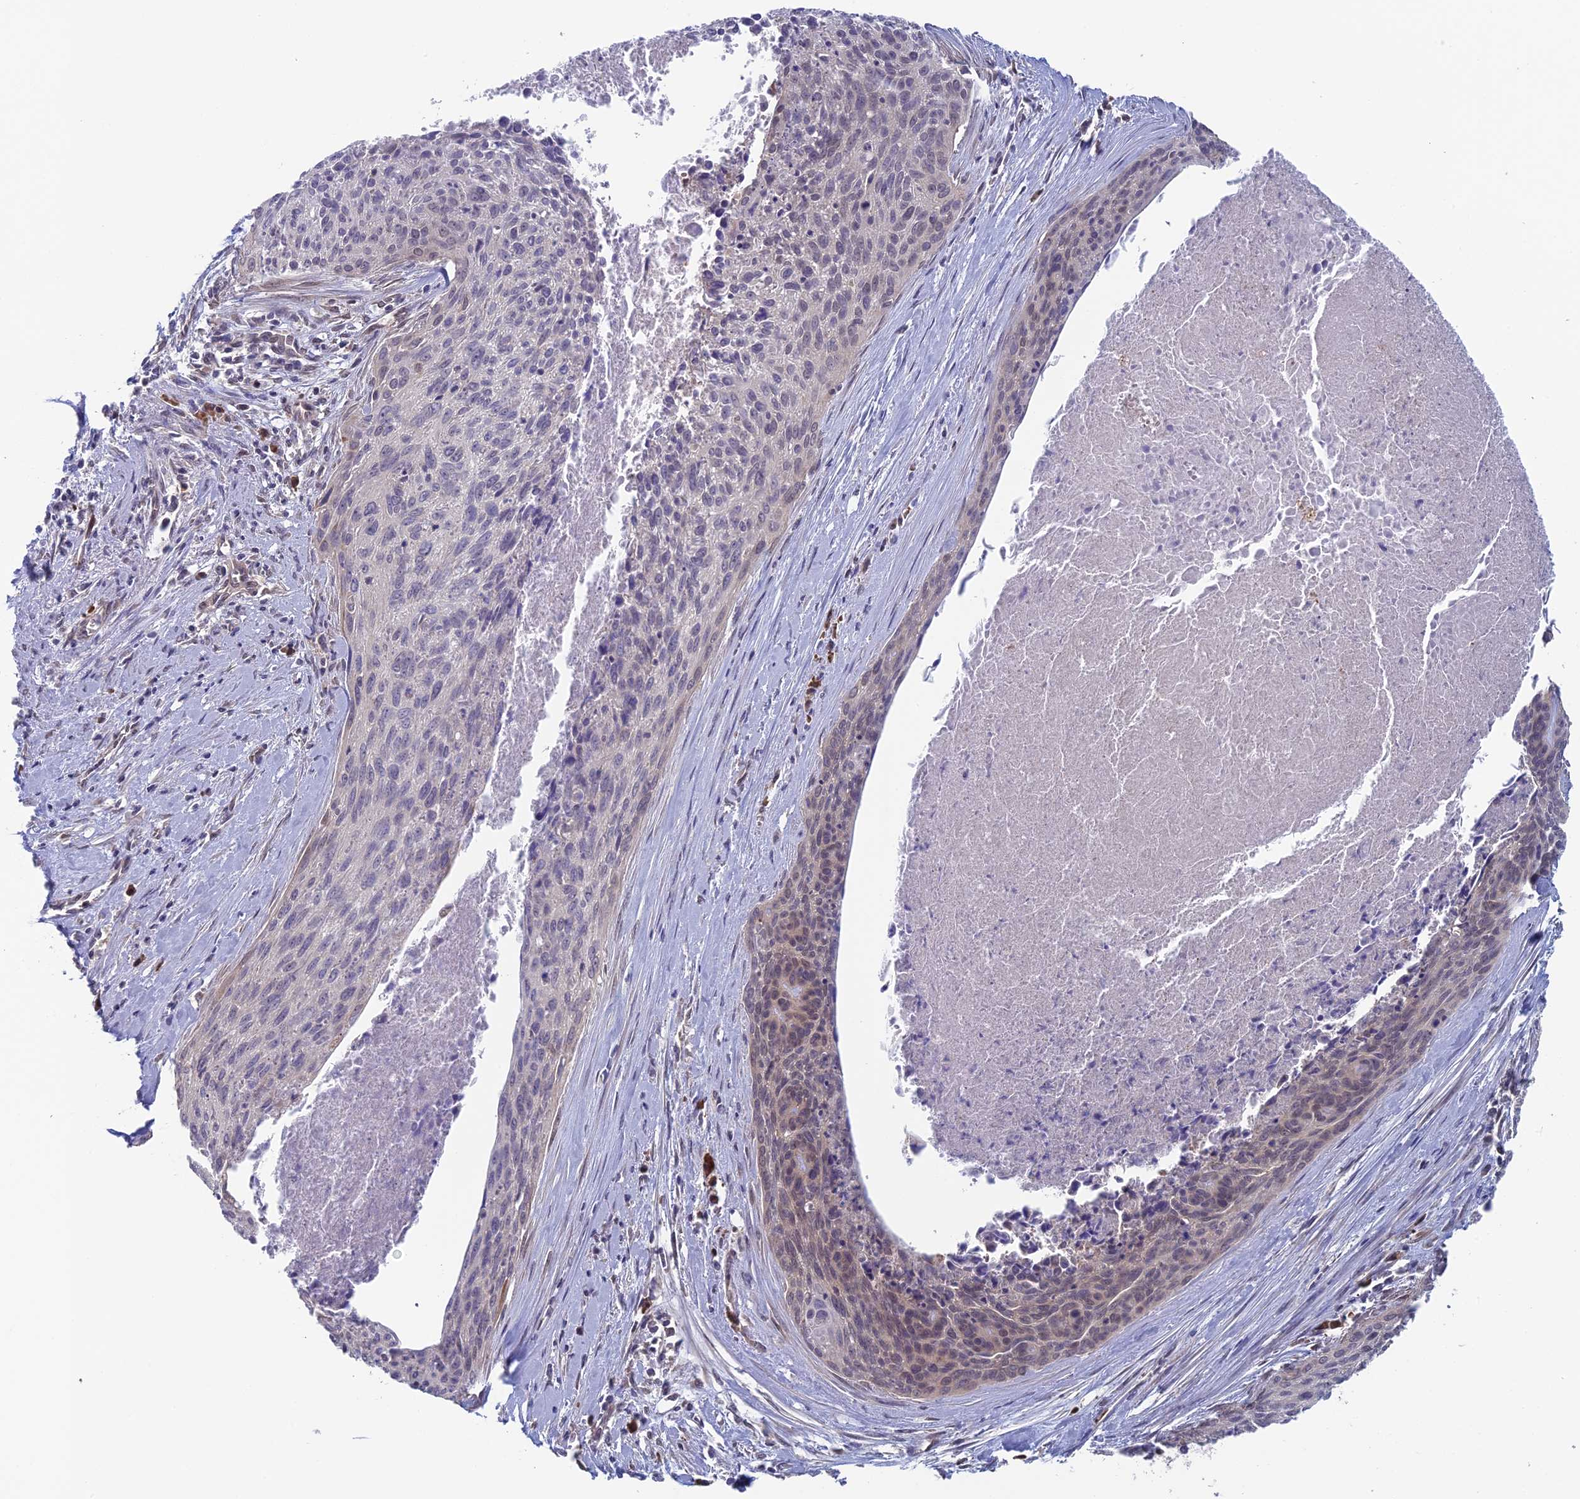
{"staining": {"intensity": "weak", "quantity": "<25%", "location": "cytoplasmic/membranous,nuclear"}, "tissue": "cervical cancer", "cell_type": "Tumor cells", "image_type": "cancer", "snomed": [{"axis": "morphology", "description": "Squamous cell carcinoma, NOS"}, {"axis": "topography", "description": "Cervix"}], "caption": "Immunohistochemistry histopathology image of human squamous cell carcinoma (cervical) stained for a protein (brown), which reveals no expression in tumor cells. (DAB (3,3'-diaminobenzidine) immunohistochemistry (IHC) with hematoxylin counter stain).", "gene": "MRI1", "patient": {"sex": "female", "age": 55}}